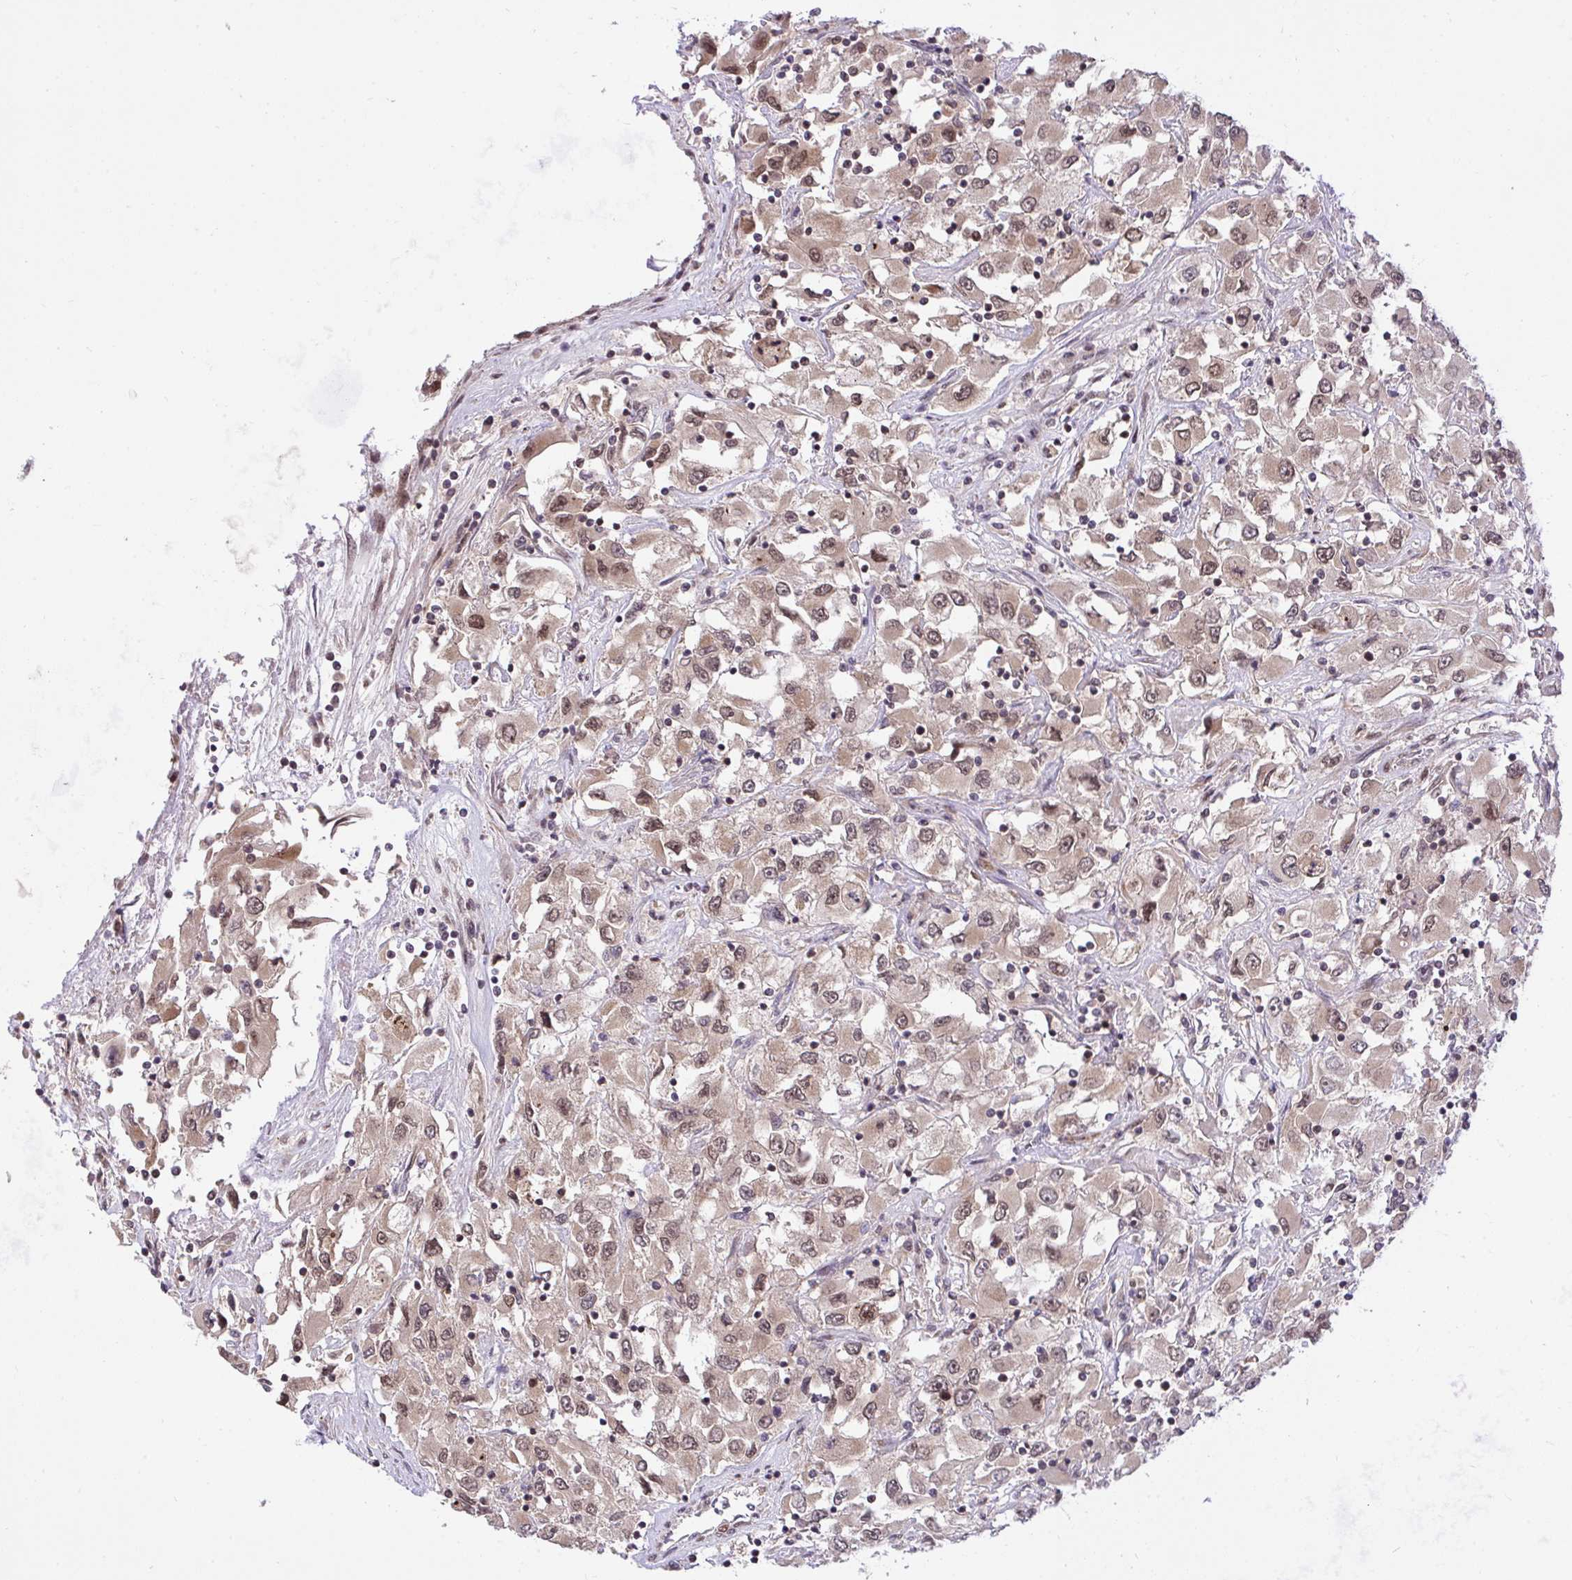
{"staining": {"intensity": "moderate", "quantity": ">75%", "location": "cytoplasmic/membranous"}, "tissue": "renal cancer", "cell_type": "Tumor cells", "image_type": "cancer", "snomed": [{"axis": "morphology", "description": "Adenocarcinoma, NOS"}, {"axis": "topography", "description": "Kidney"}], "caption": "Immunohistochemistry staining of renal adenocarcinoma, which reveals medium levels of moderate cytoplasmic/membranous positivity in about >75% of tumor cells indicating moderate cytoplasmic/membranous protein staining. The staining was performed using DAB (3,3'-diaminobenzidine) (brown) for protein detection and nuclei were counterstained in hematoxylin (blue).", "gene": "ERI1", "patient": {"sex": "female", "age": 52}}